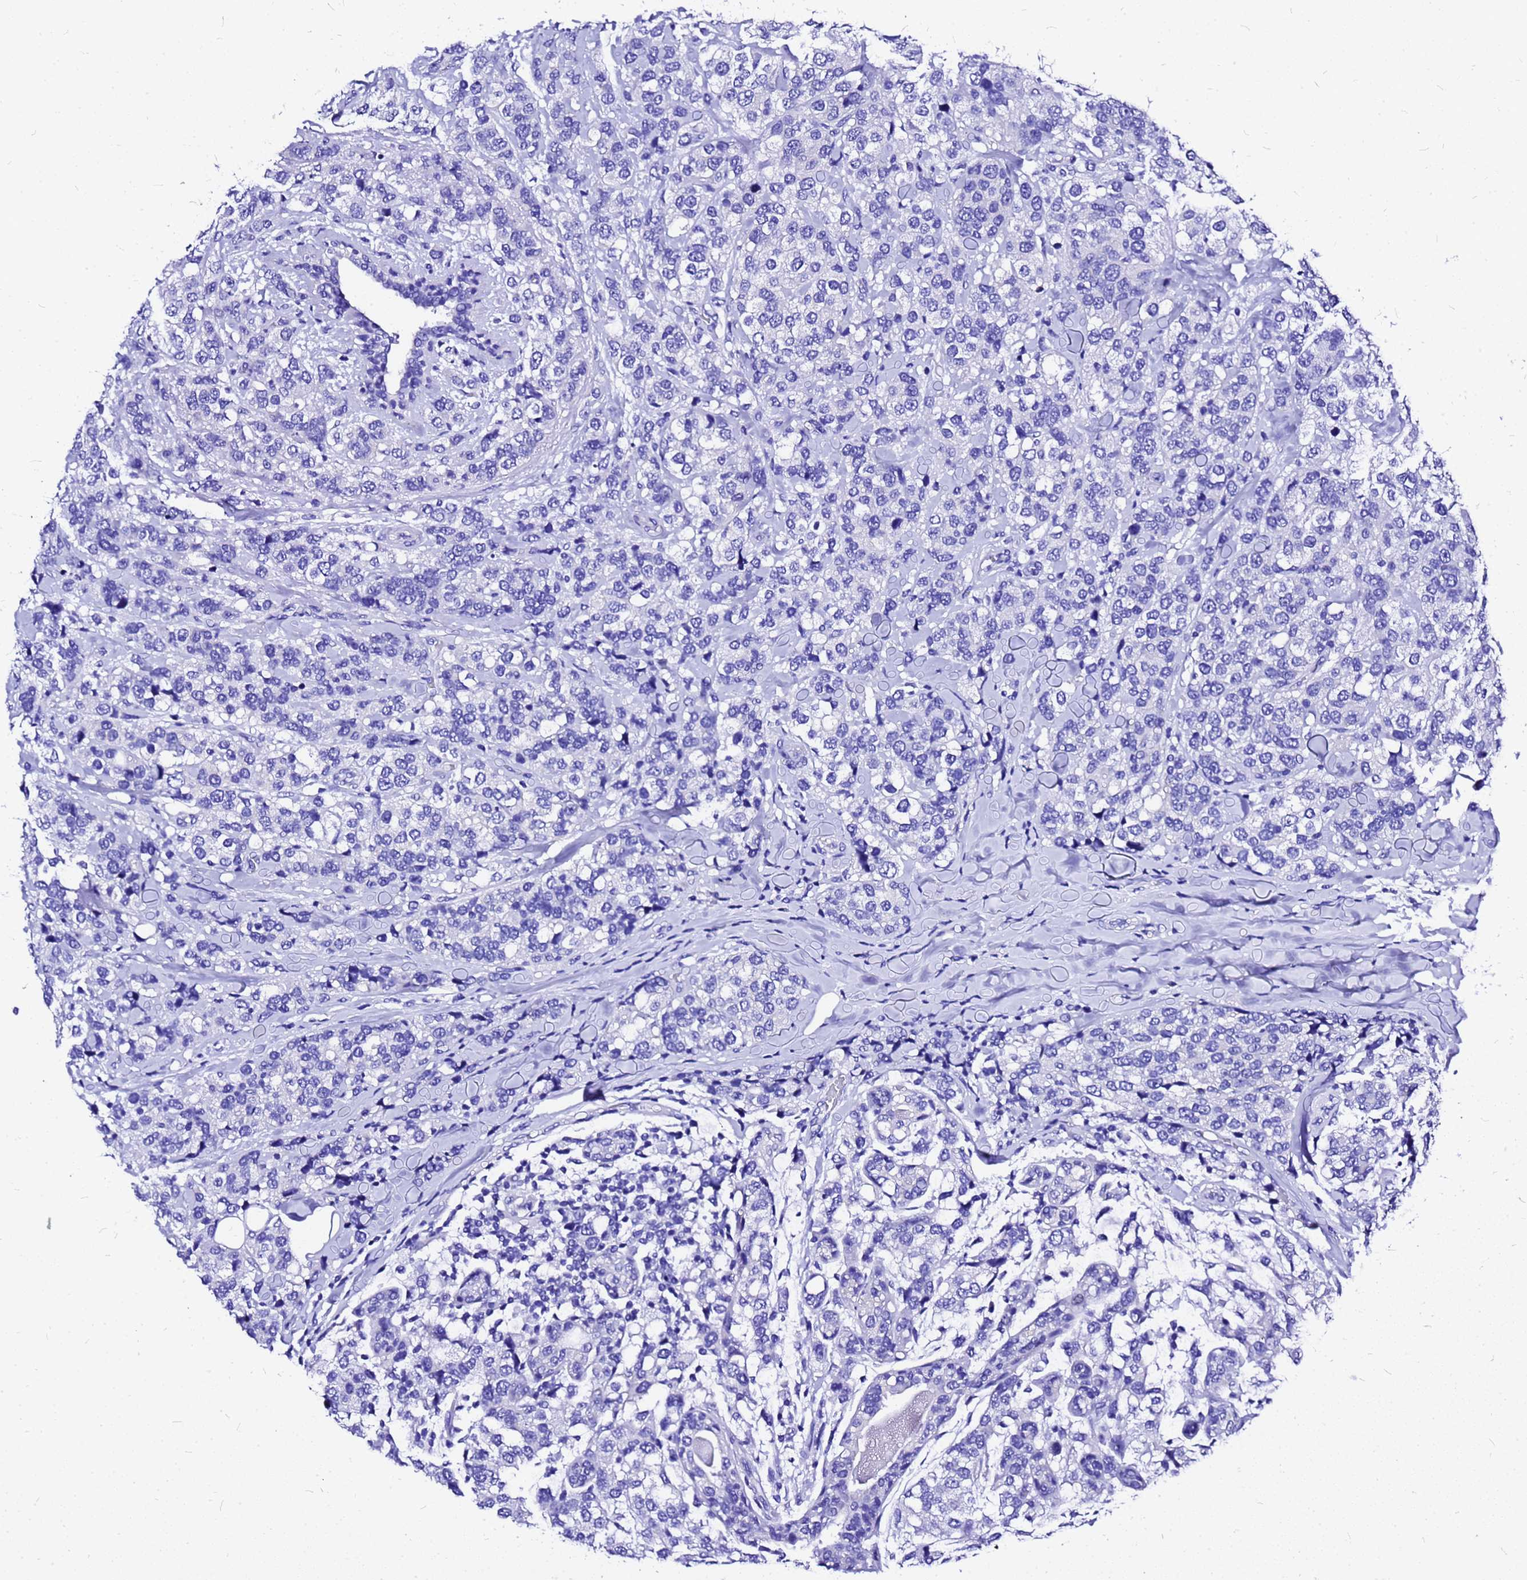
{"staining": {"intensity": "negative", "quantity": "none", "location": "none"}, "tissue": "breast cancer", "cell_type": "Tumor cells", "image_type": "cancer", "snomed": [{"axis": "morphology", "description": "Lobular carcinoma"}, {"axis": "topography", "description": "Breast"}], "caption": "A high-resolution histopathology image shows immunohistochemistry (IHC) staining of breast cancer, which shows no significant expression in tumor cells.", "gene": "HERC4", "patient": {"sex": "female", "age": 59}}